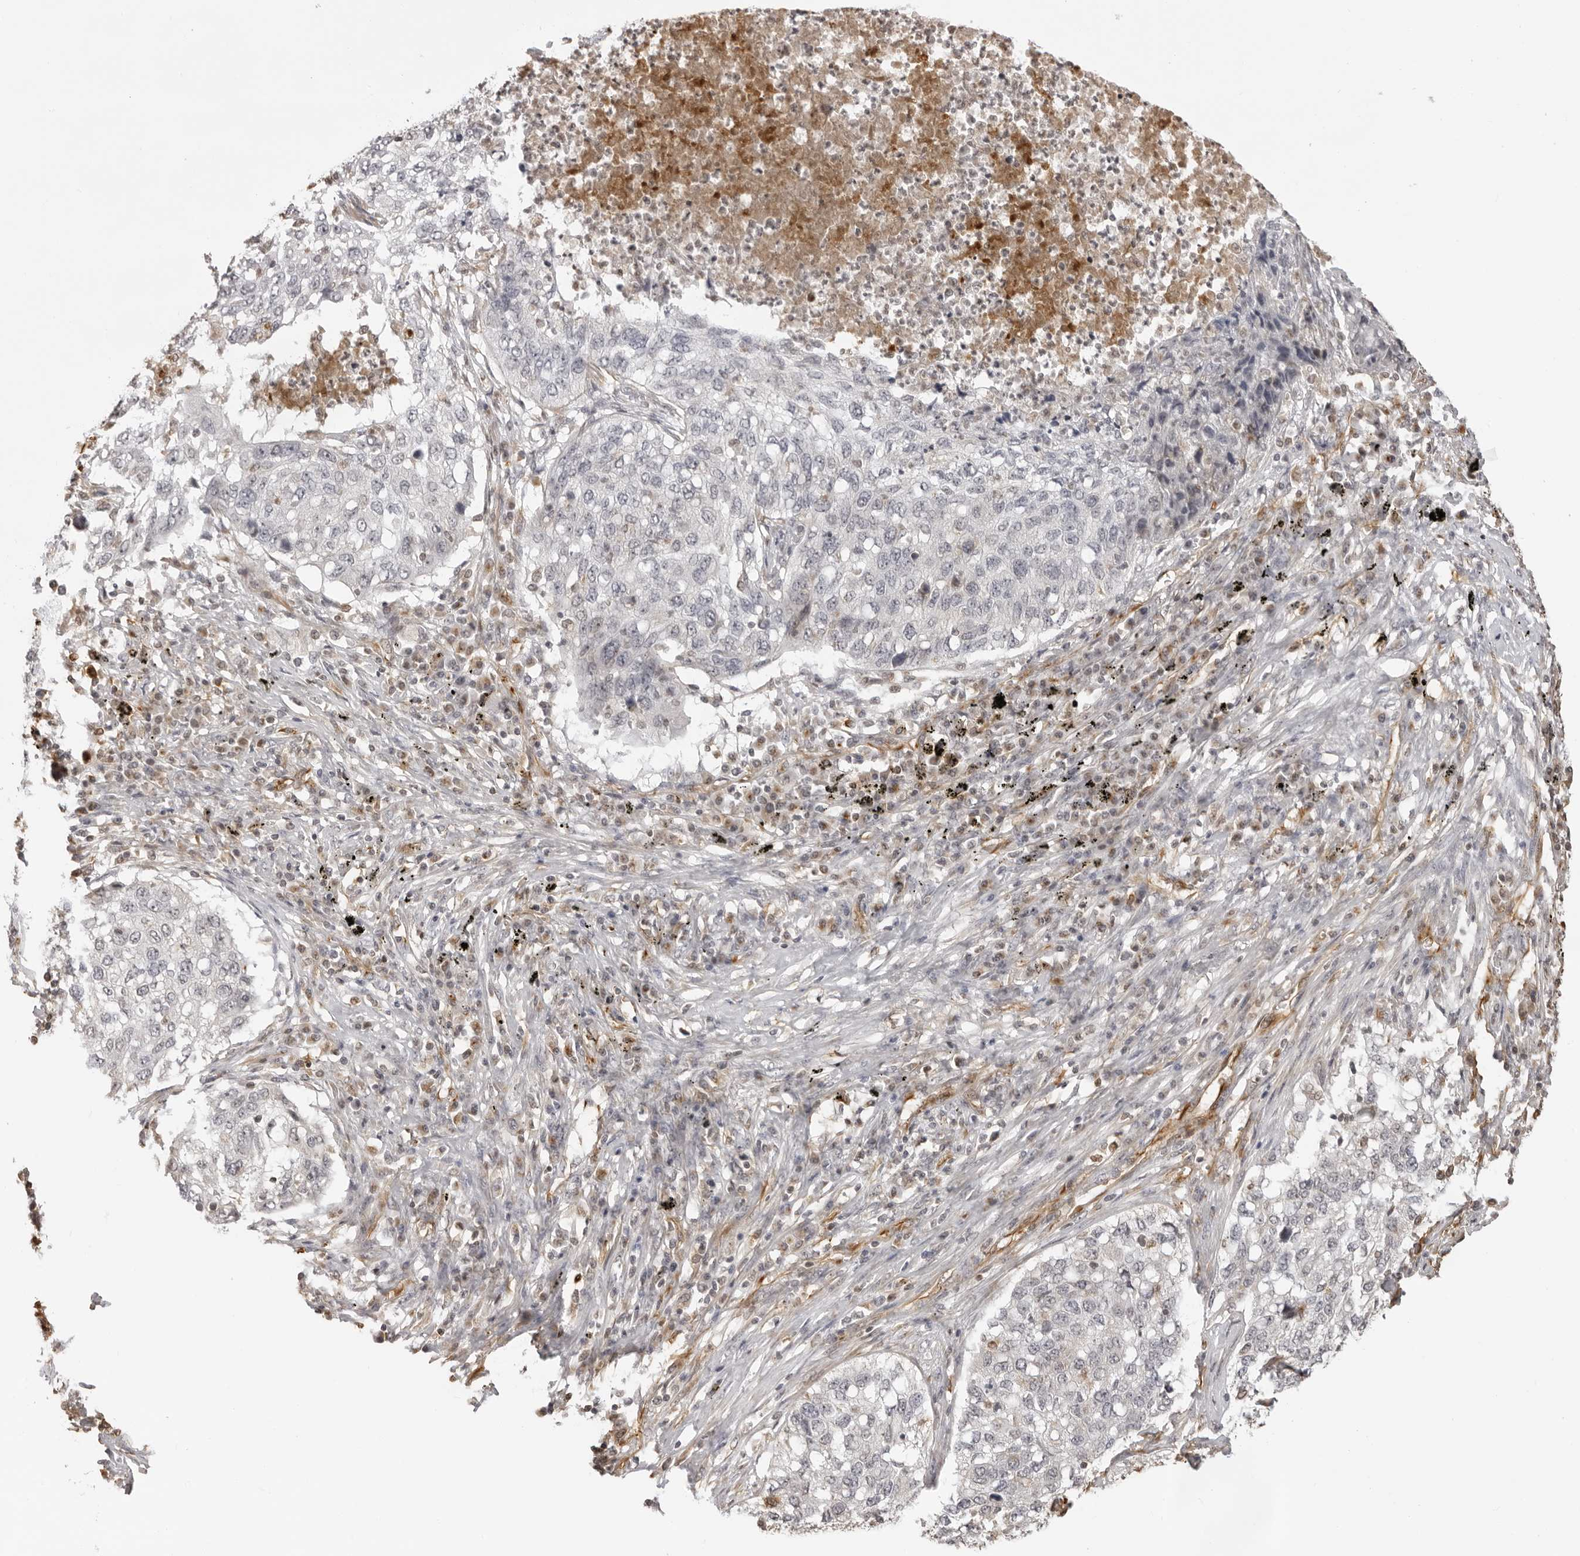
{"staining": {"intensity": "negative", "quantity": "none", "location": "none"}, "tissue": "lung cancer", "cell_type": "Tumor cells", "image_type": "cancer", "snomed": [{"axis": "morphology", "description": "Squamous cell carcinoma, NOS"}, {"axis": "topography", "description": "Lung"}], "caption": "This image is of squamous cell carcinoma (lung) stained with IHC to label a protein in brown with the nuclei are counter-stained blue. There is no expression in tumor cells.", "gene": "DYNLT5", "patient": {"sex": "female", "age": 63}}